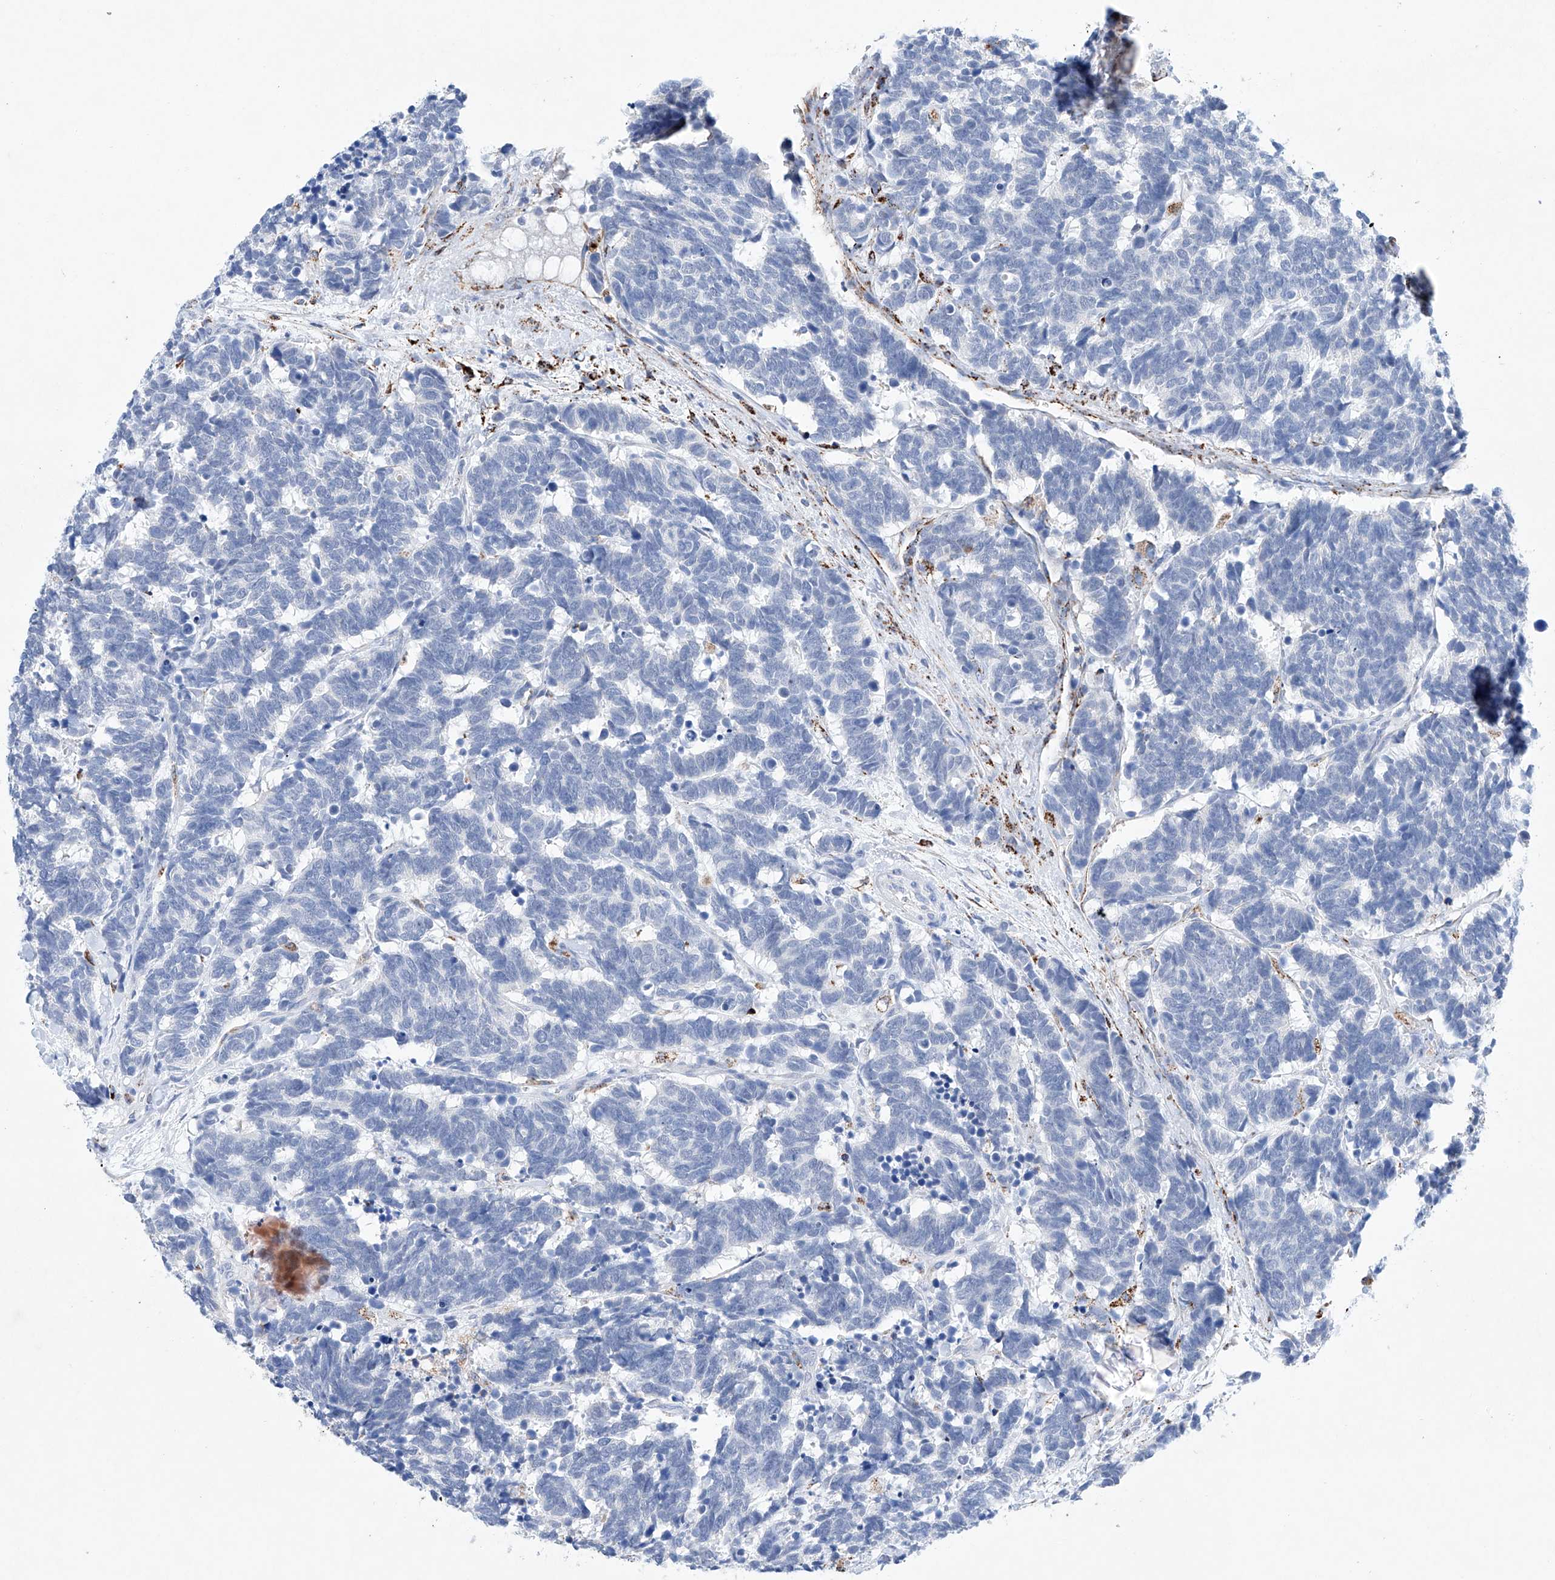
{"staining": {"intensity": "negative", "quantity": "none", "location": "none"}, "tissue": "carcinoid", "cell_type": "Tumor cells", "image_type": "cancer", "snomed": [{"axis": "morphology", "description": "Carcinoma, NOS"}, {"axis": "morphology", "description": "Carcinoid, malignant, NOS"}, {"axis": "topography", "description": "Urinary bladder"}], "caption": "Protein analysis of malignant carcinoid shows no significant positivity in tumor cells.", "gene": "NRROS", "patient": {"sex": "male", "age": 57}}